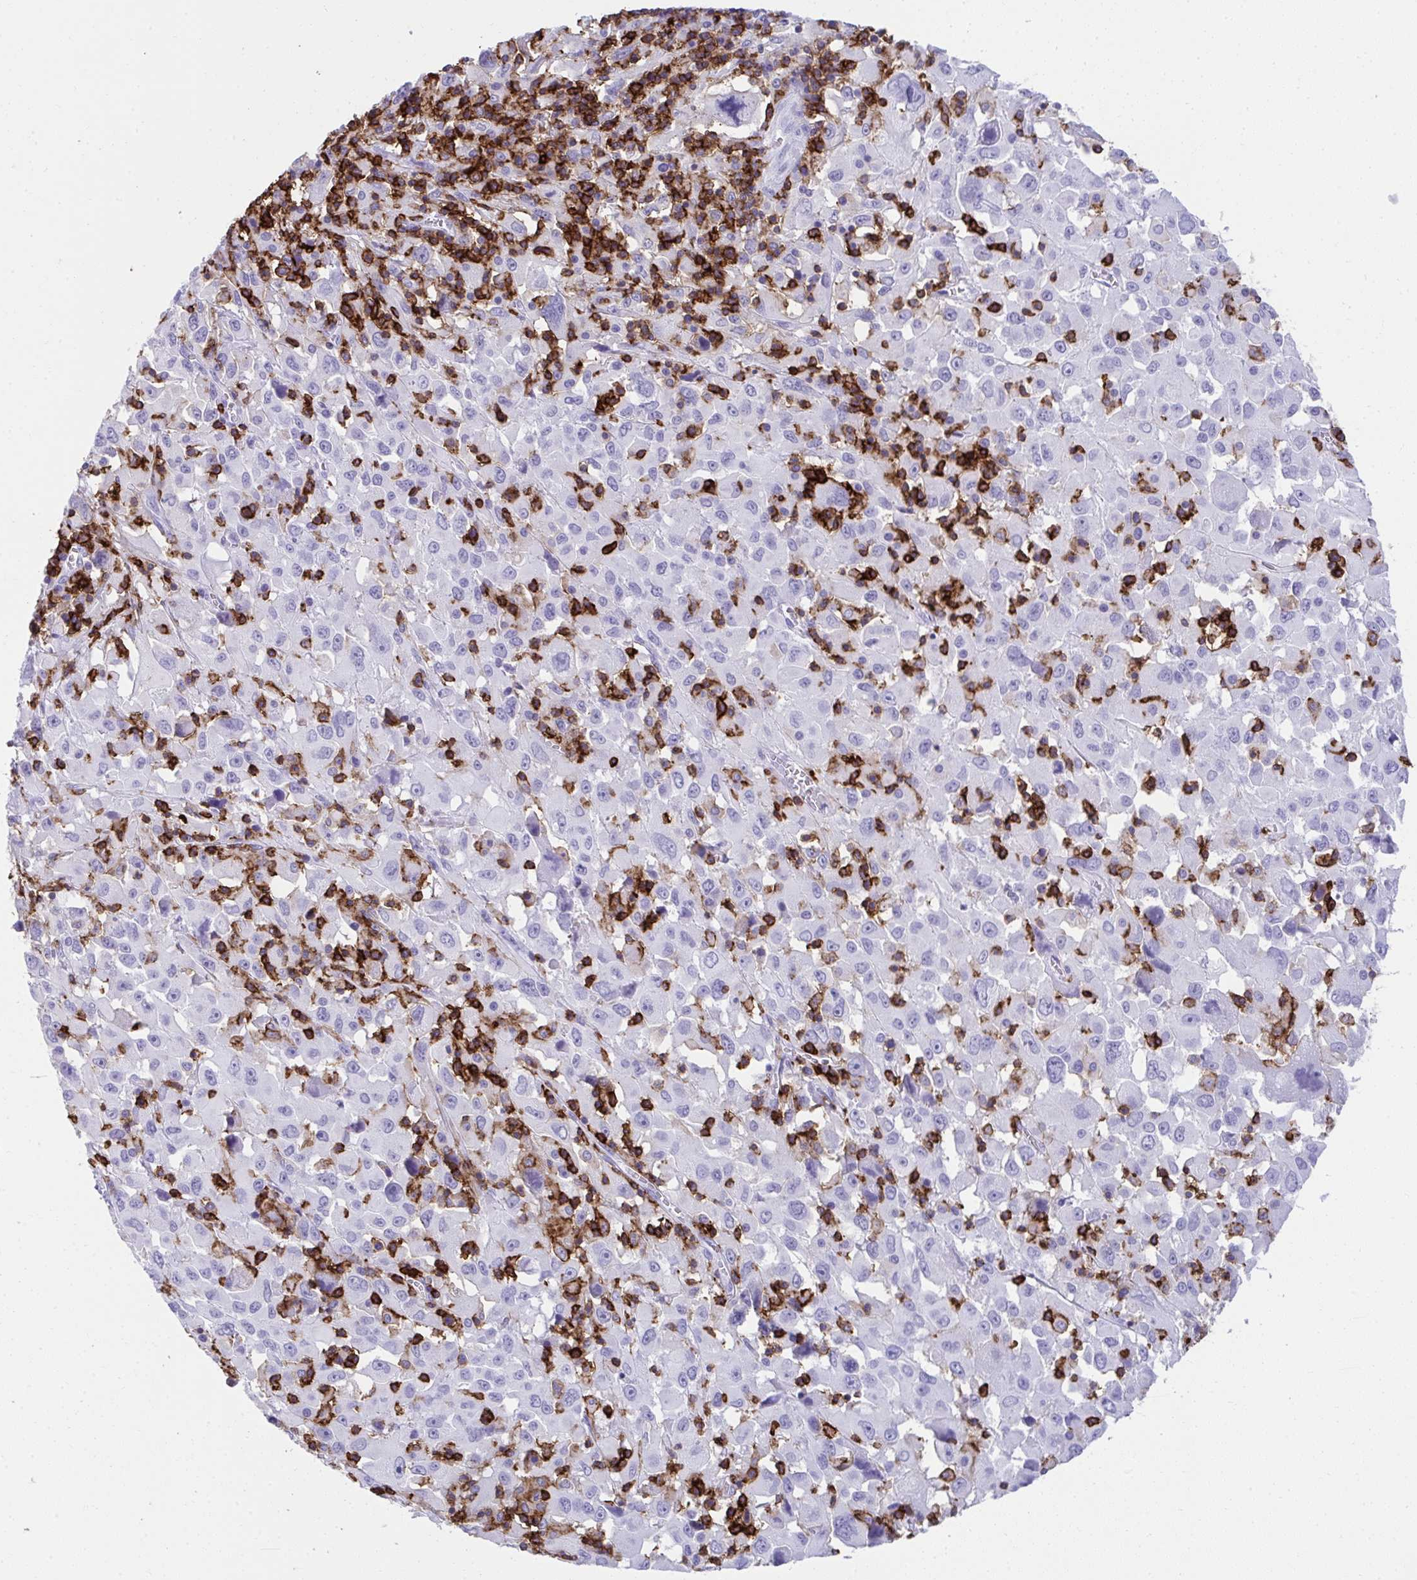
{"staining": {"intensity": "negative", "quantity": "none", "location": "none"}, "tissue": "melanoma", "cell_type": "Tumor cells", "image_type": "cancer", "snomed": [{"axis": "morphology", "description": "Malignant melanoma, Metastatic site"}, {"axis": "topography", "description": "Soft tissue"}], "caption": "DAB immunohistochemical staining of malignant melanoma (metastatic site) reveals no significant positivity in tumor cells. (IHC, brightfield microscopy, high magnification).", "gene": "SPN", "patient": {"sex": "male", "age": 50}}